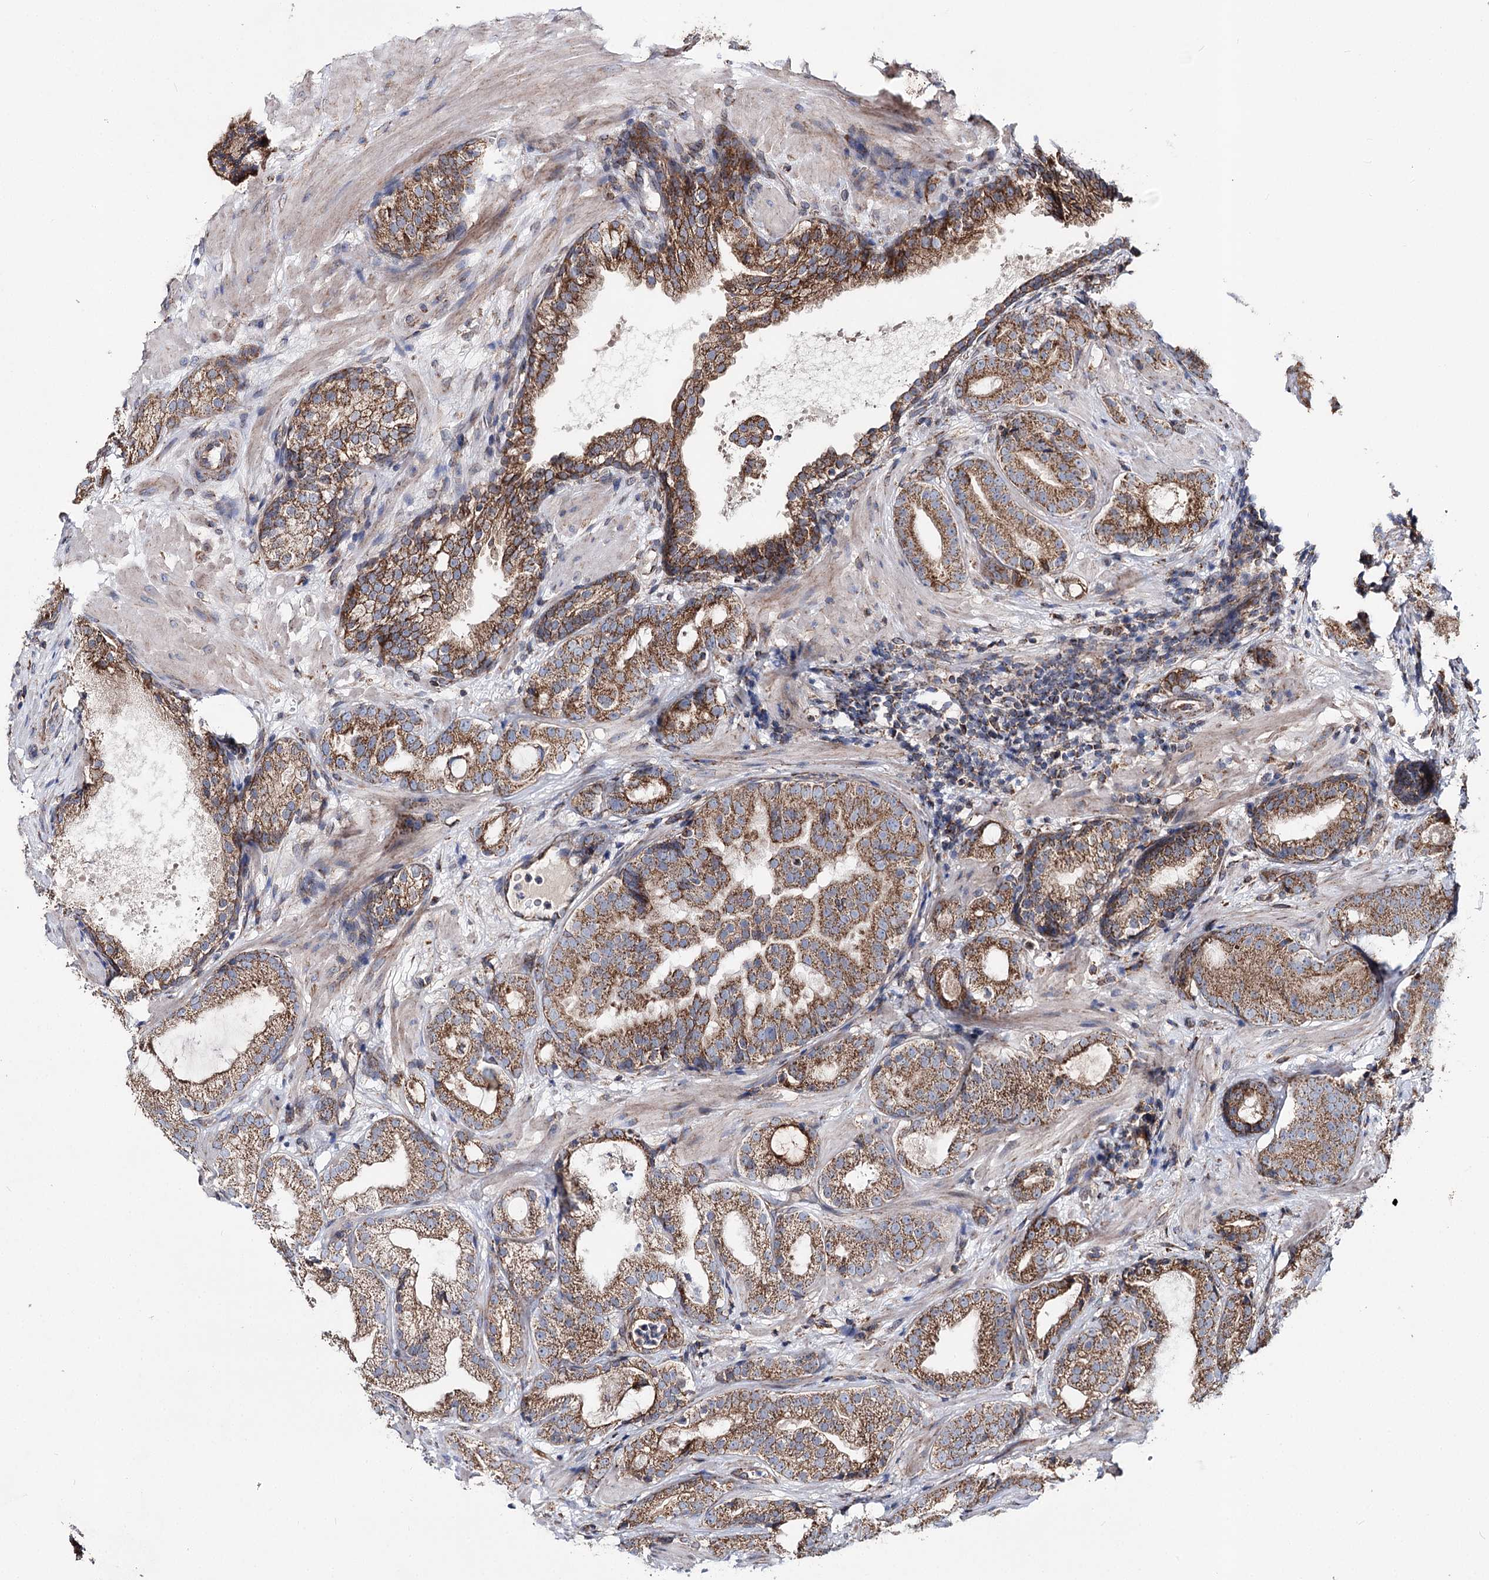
{"staining": {"intensity": "moderate", "quantity": ">75%", "location": "cytoplasmic/membranous"}, "tissue": "prostate cancer", "cell_type": "Tumor cells", "image_type": "cancer", "snomed": [{"axis": "morphology", "description": "Adenocarcinoma, High grade"}, {"axis": "topography", "description": "Prostate"}], "caption": "IHC staining of high-grade adenocarcinoma (prostate), which demonstrates medium levels of moderate cytoplasmic/membranous positivity in about >75% of tumor cells indicating moderate cytoplasmic/membranous protein staining. The staining was performed using DAB (brown) for protein detection and nuclei were counterstained in hematoxylin (blue).", "gene": "MSANTD2", "patient": {"sex": "male", "age": 60}}